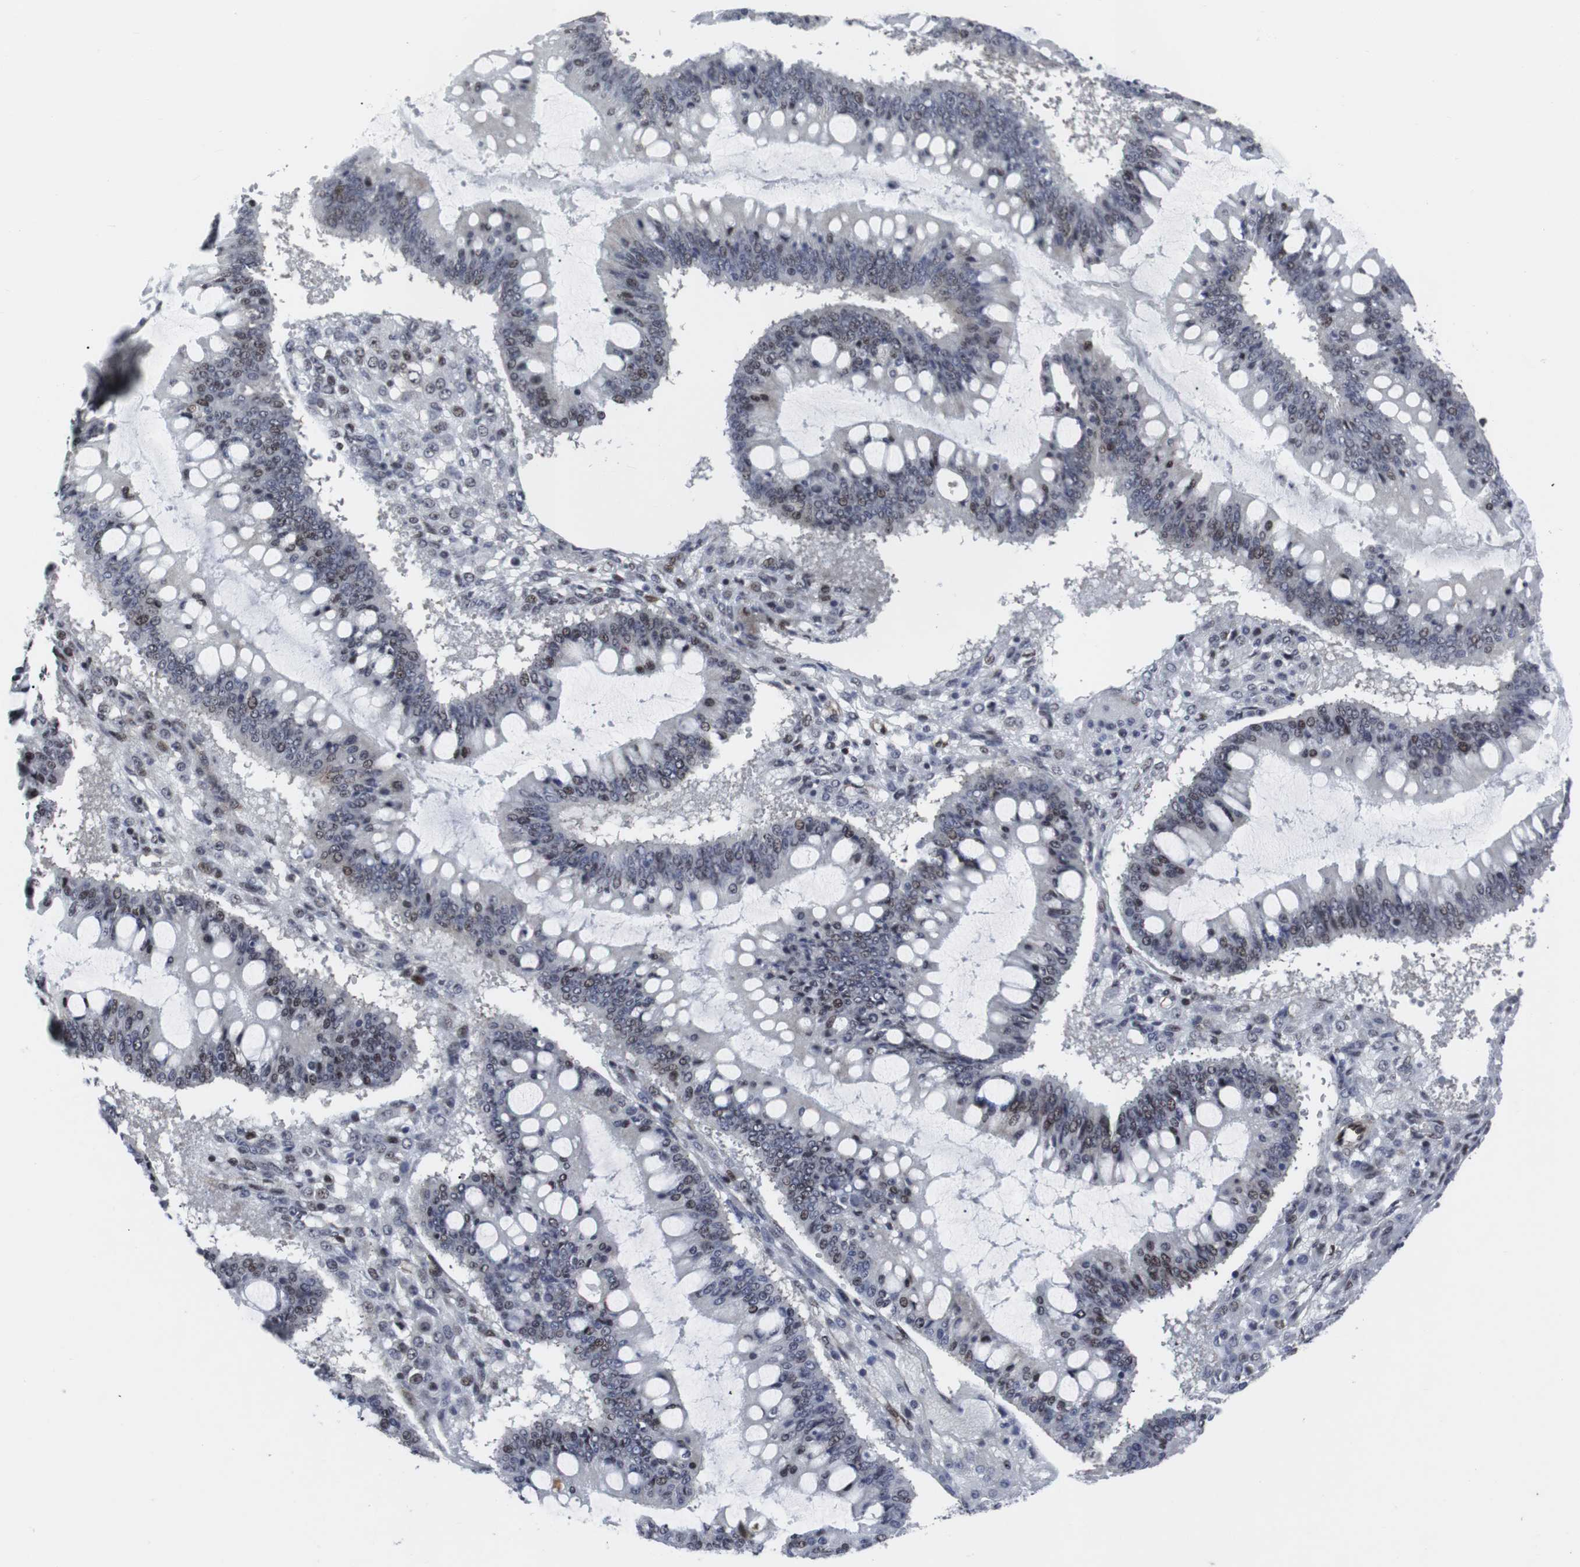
{"staining": {"intensity": "weak", "quantity": "25%-75%", "location": "nuclear"}, "tissue": "ovarian cancer", "cell_type": "Tumor cells", "image_type": "cancer", "snomed": [{"axis": "morphology", "description": "Cystadenocarcinoma, mucinous, NOS"}, {"axis": "topography", "description": "Ovary"}], "caption": "IHC (DAB (3,3'-diaminobenzidine)) staining of ovarian cancer (mucinous cystadenocarcinoma) reveals weak nuclear protein staining in about 25%-75% of tumor cells.", "gene": "MLH1", "patient": {"sex": "female", "age": 73}}